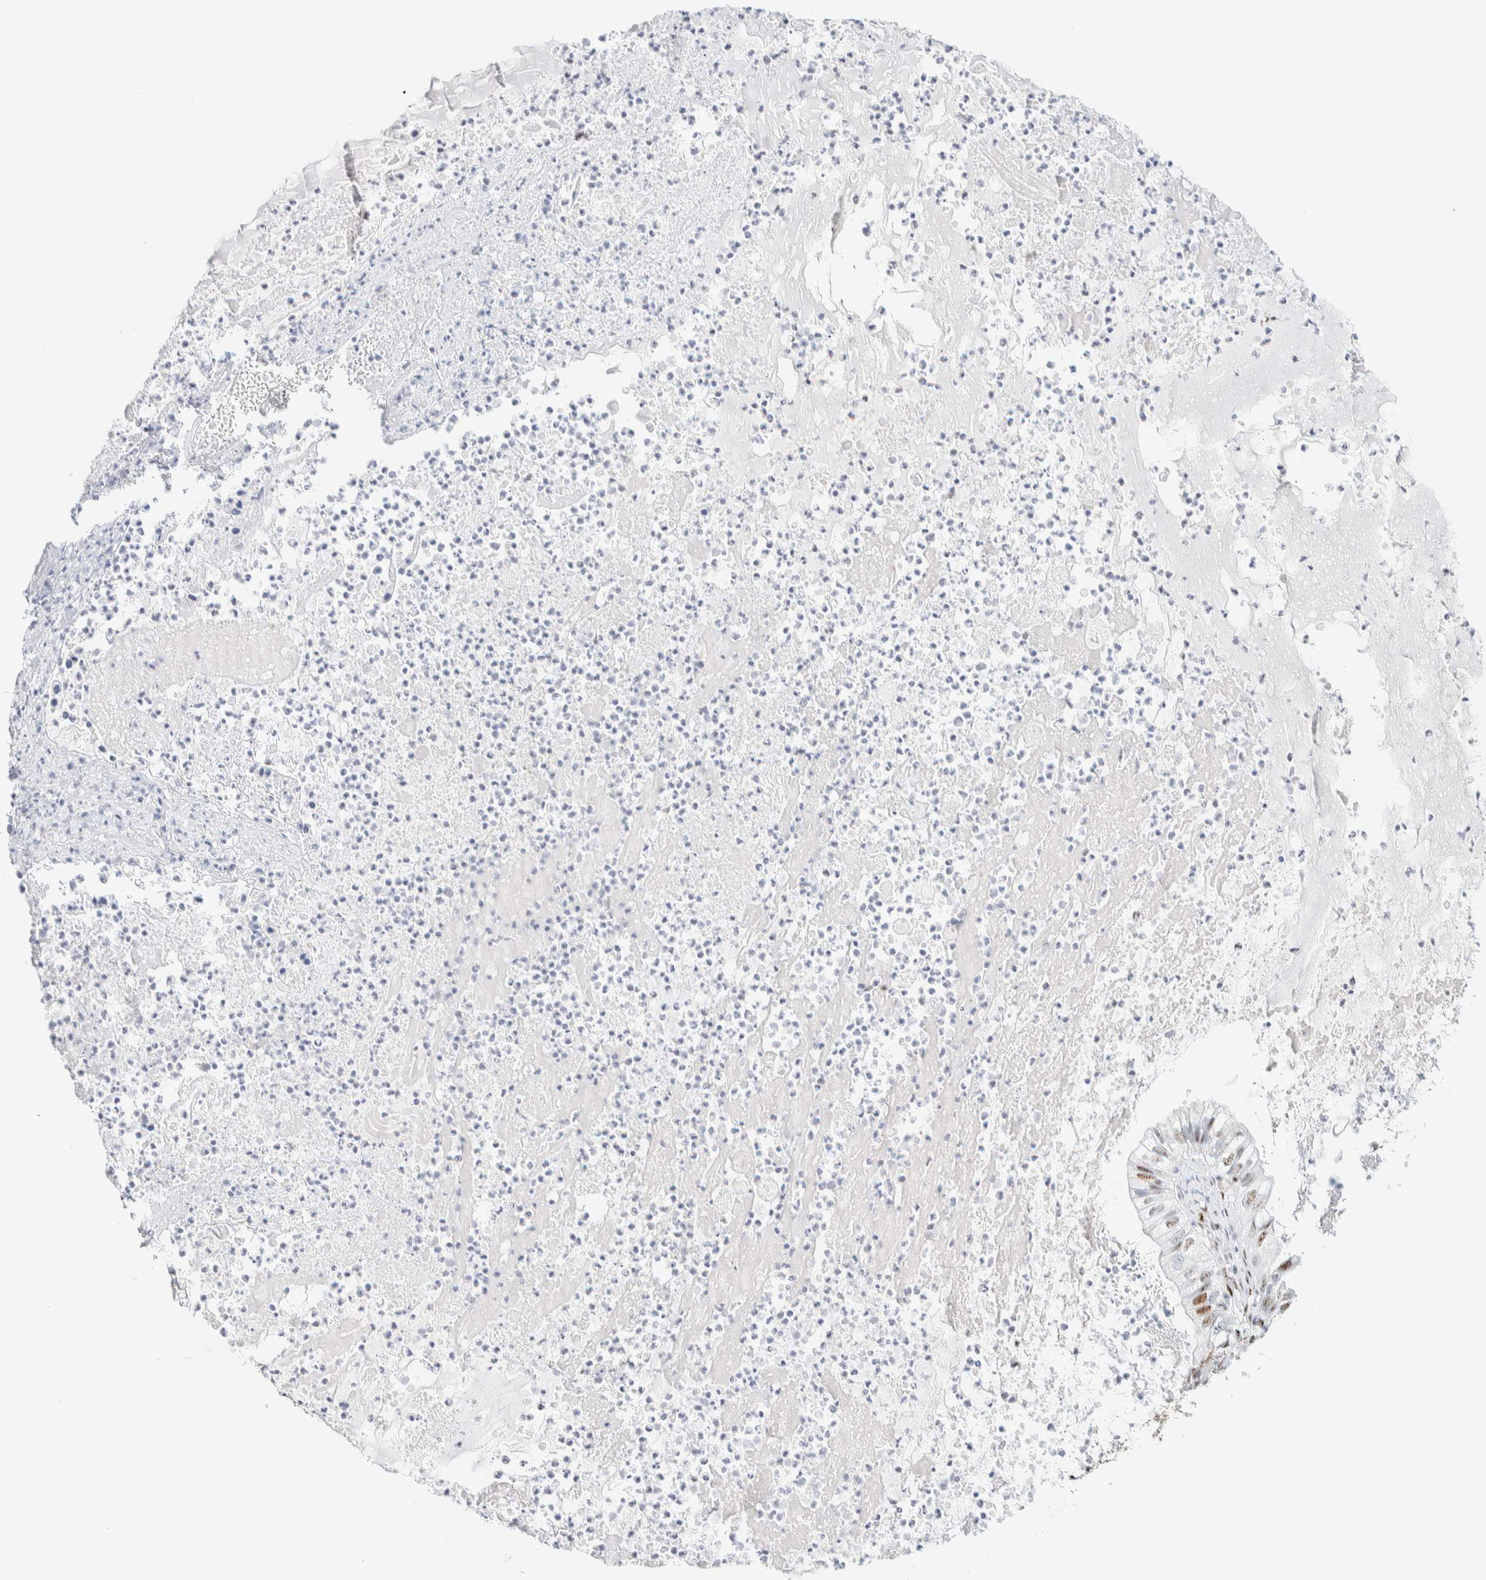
{"staining": {"intensity": "moderate", "quantity": "<25%", "location": "nuclear"}, "tissue": "ovarian cancer", "cell_type": "Tumor cells", "image_type": "cancer", "snomed": [{"axis": "morphology", "description": "Cystadenocarcinoma, mucinous, NOS"}, {"axis": "topography", "description": "Ovary"}], "caption": "Brown immunohistochemical staining in human ovarian cancer (mucinous cystadenocarcinoma) demonstrates moderate nuclear staining in about <25% of tumor cells. (DAB (3,3'-diaminobenzidine) IHC, brown staining for protein, blue staining for nuclei).", "gene": "SON", "patient": {"sex": "female", "age": 80}}